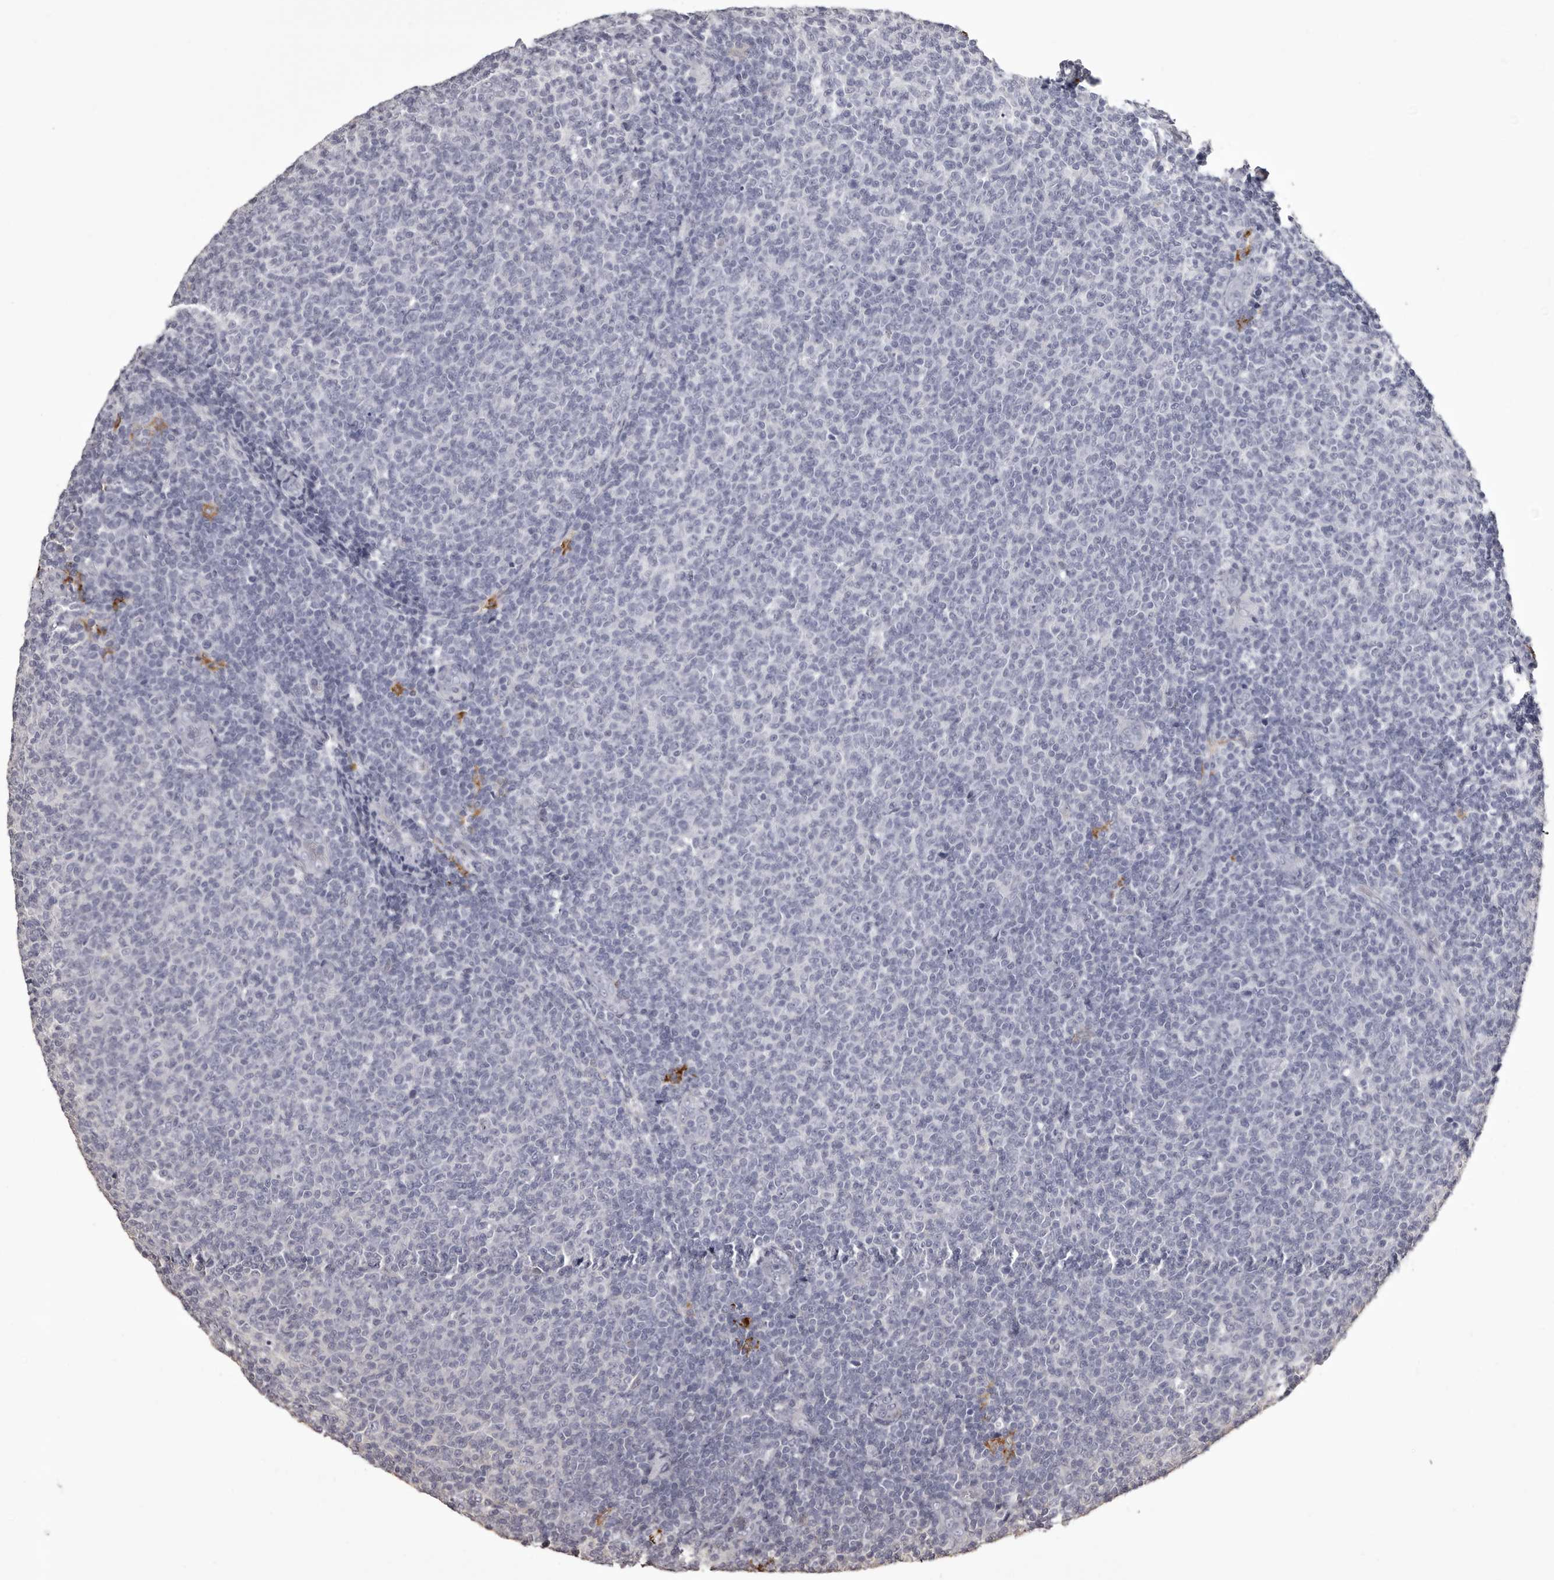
{"staining": {"intensity": "negative", "quantity": "none", "location": "none"}, "tissue": "lymphoma", "cell_type": "Tumor cells", "image_type": "cancer", "snomed": [{"axis": "morphology", "description": "Malignant lymphoma, non-Hodgkin's type, Low grade"}, {"axis": "topography", "description": "Lymph node"}], "caption": "Histopathology image shows no significant protein staining in tumor cells of low-grade malignant lymphoma, non-Hodgkin's type.", "gene": "LAD1", "patient": {"sex": "male", "age": 66}}